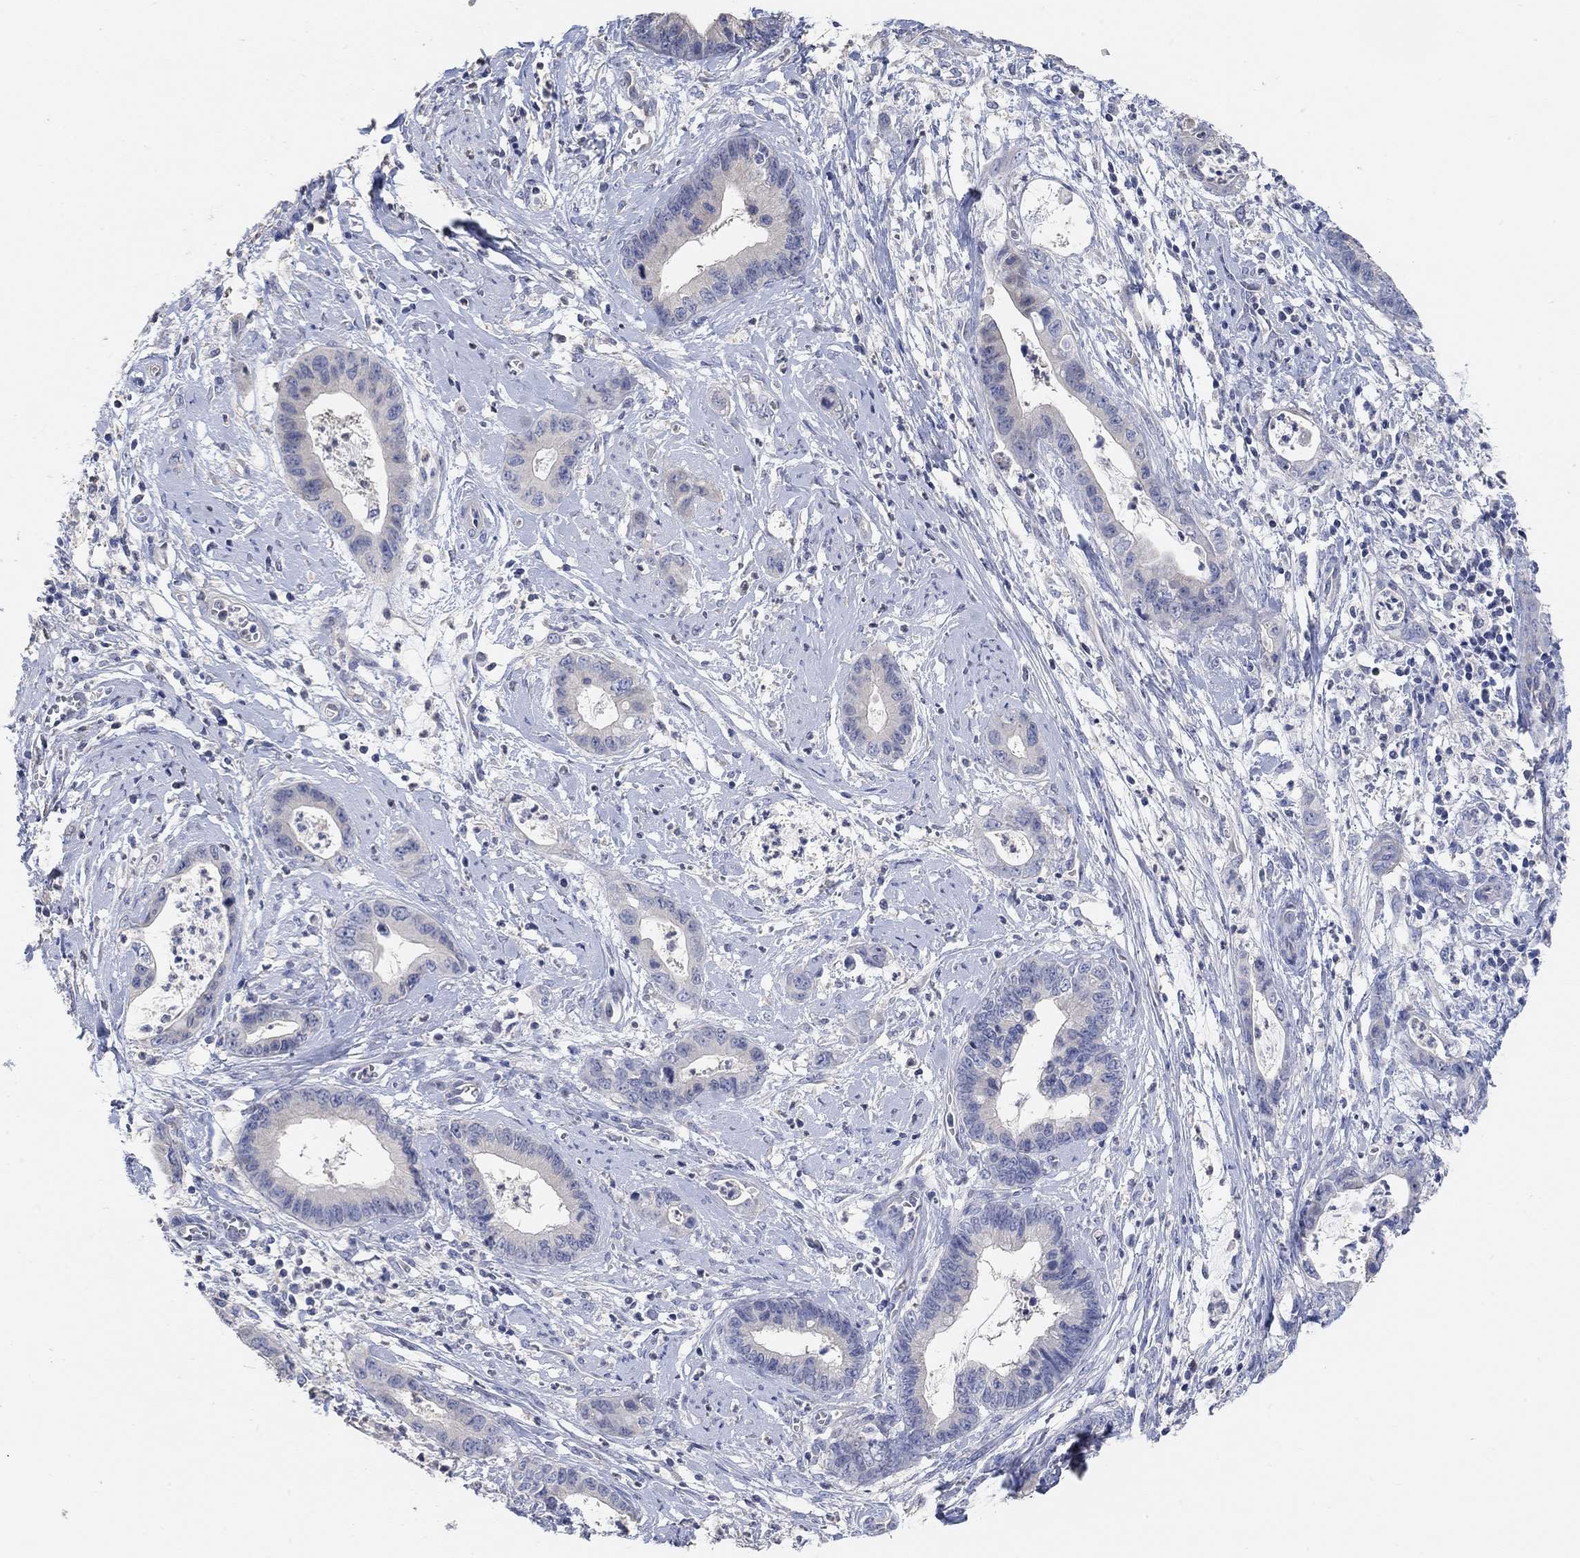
{"staining": {"intensity": "negative", "quantity": "none", "location": "none"}, "tissue": "cervical cancer", "cell_type": "Tumor cells", "image_type": "cancer", "snomed": [{"axis": "morphology", "description": "Adenocarcinoma, NOS"}, {"axis": "topography", "description": "Cervix"}], "caption": "This is an immunohistochemistry (IHC) photomicrograph of cervical cancer. There is no staining in tumor cells.", "gene": "NLRP14", "patient": {"sex": "female", "age": 44}}